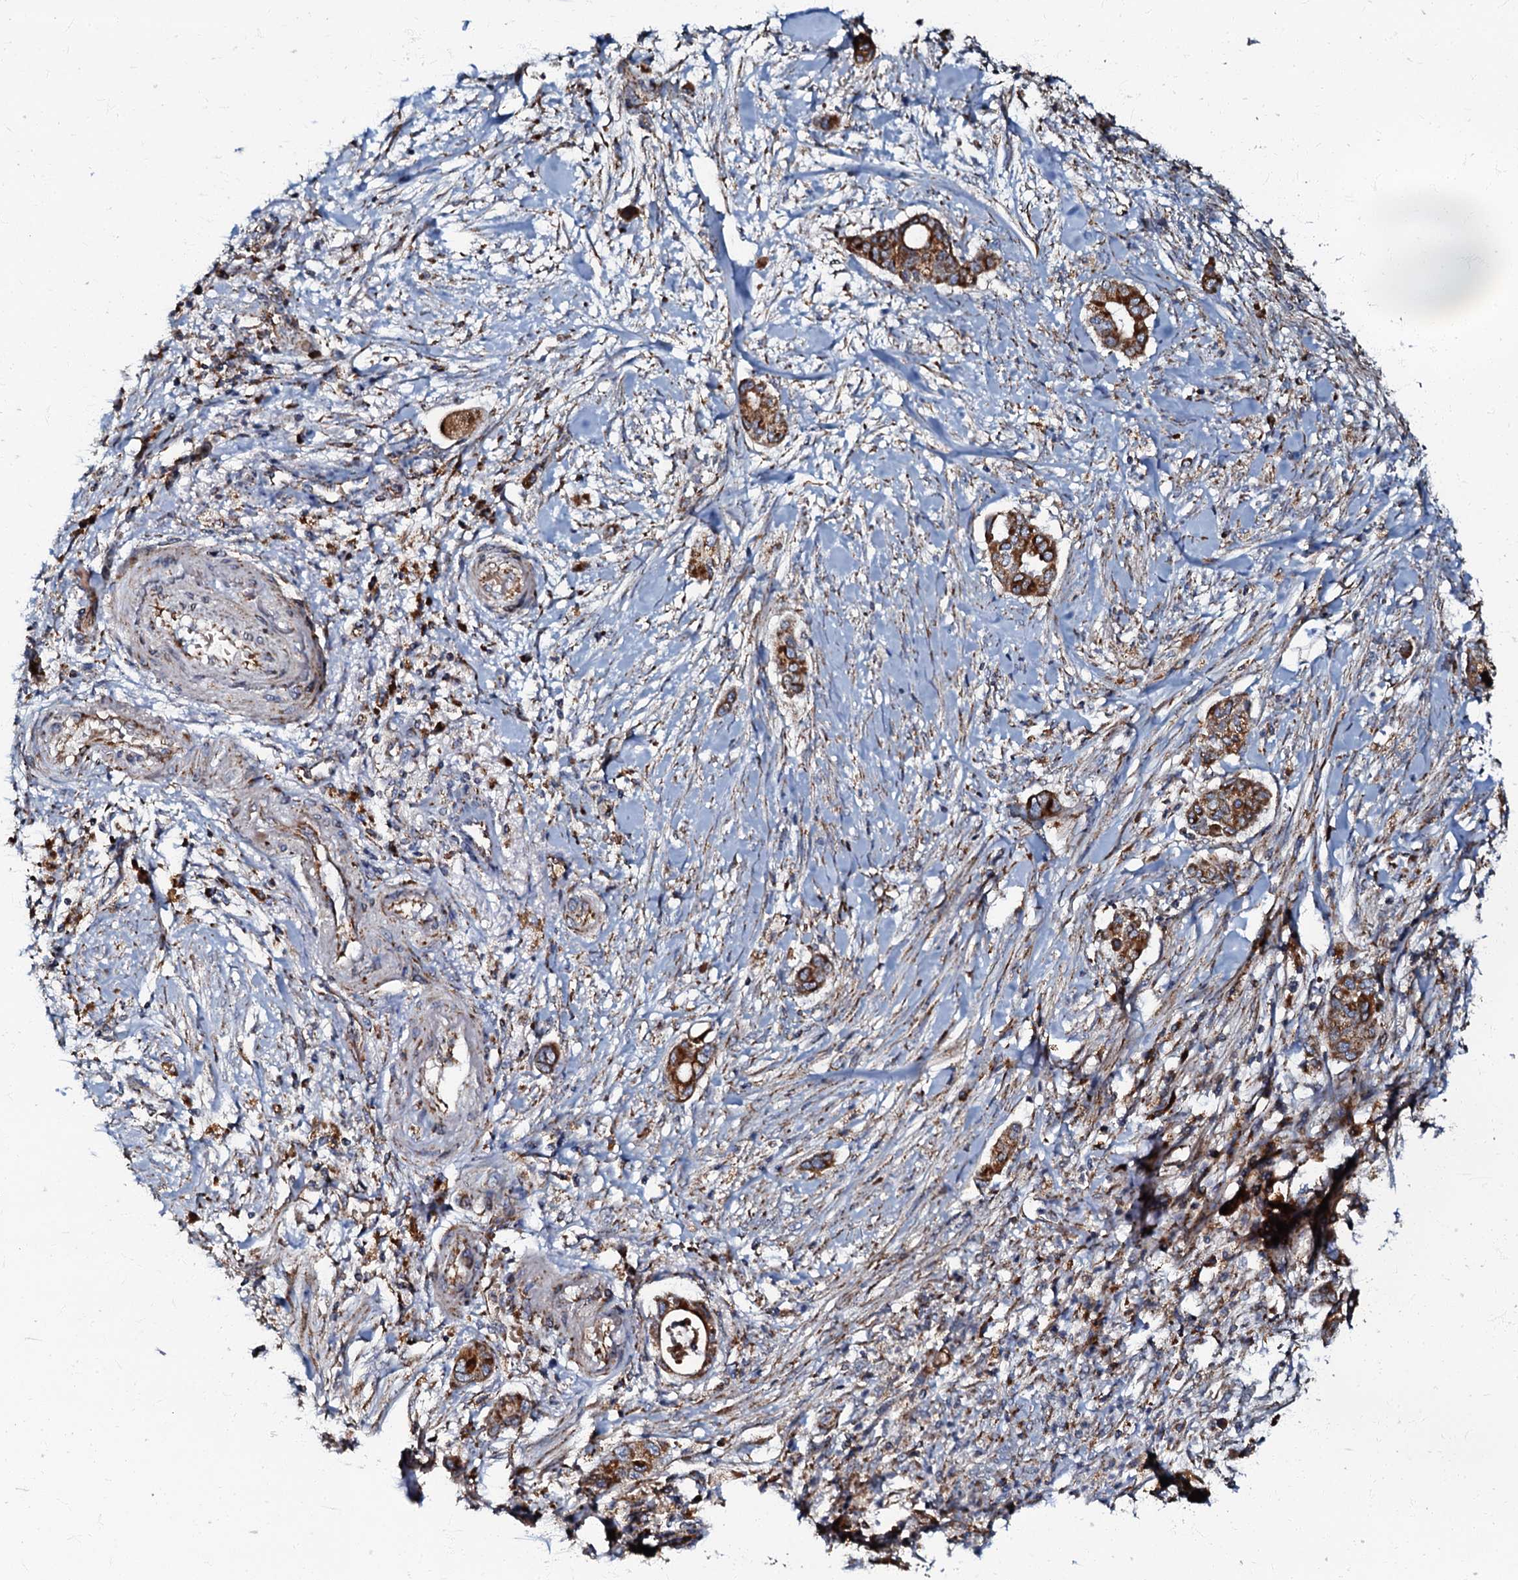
{"staining": {"intensity": "strong", "quantity": ">75%", "location": "cytoplasmic/membranous"}, "tissue": "pancreatic cancer", "cell_type": "Tumor cells", "image_type": "cancer", "snomed": [{"axis": "morphology", "description": "Adenocarcinoma, NOS"}, {"axis": "topography", "description": "Pancreas"}], "caption": "This micrograph reveals immunohistochemistry (IHC) staining of pancreatic cancer (adenocarcinoma), with high strong cytoplasmic/membranous staining in about >75% of tumor cells.", "gene": "NDUFA12", "patient": {"sex": "male", "age": 68}}